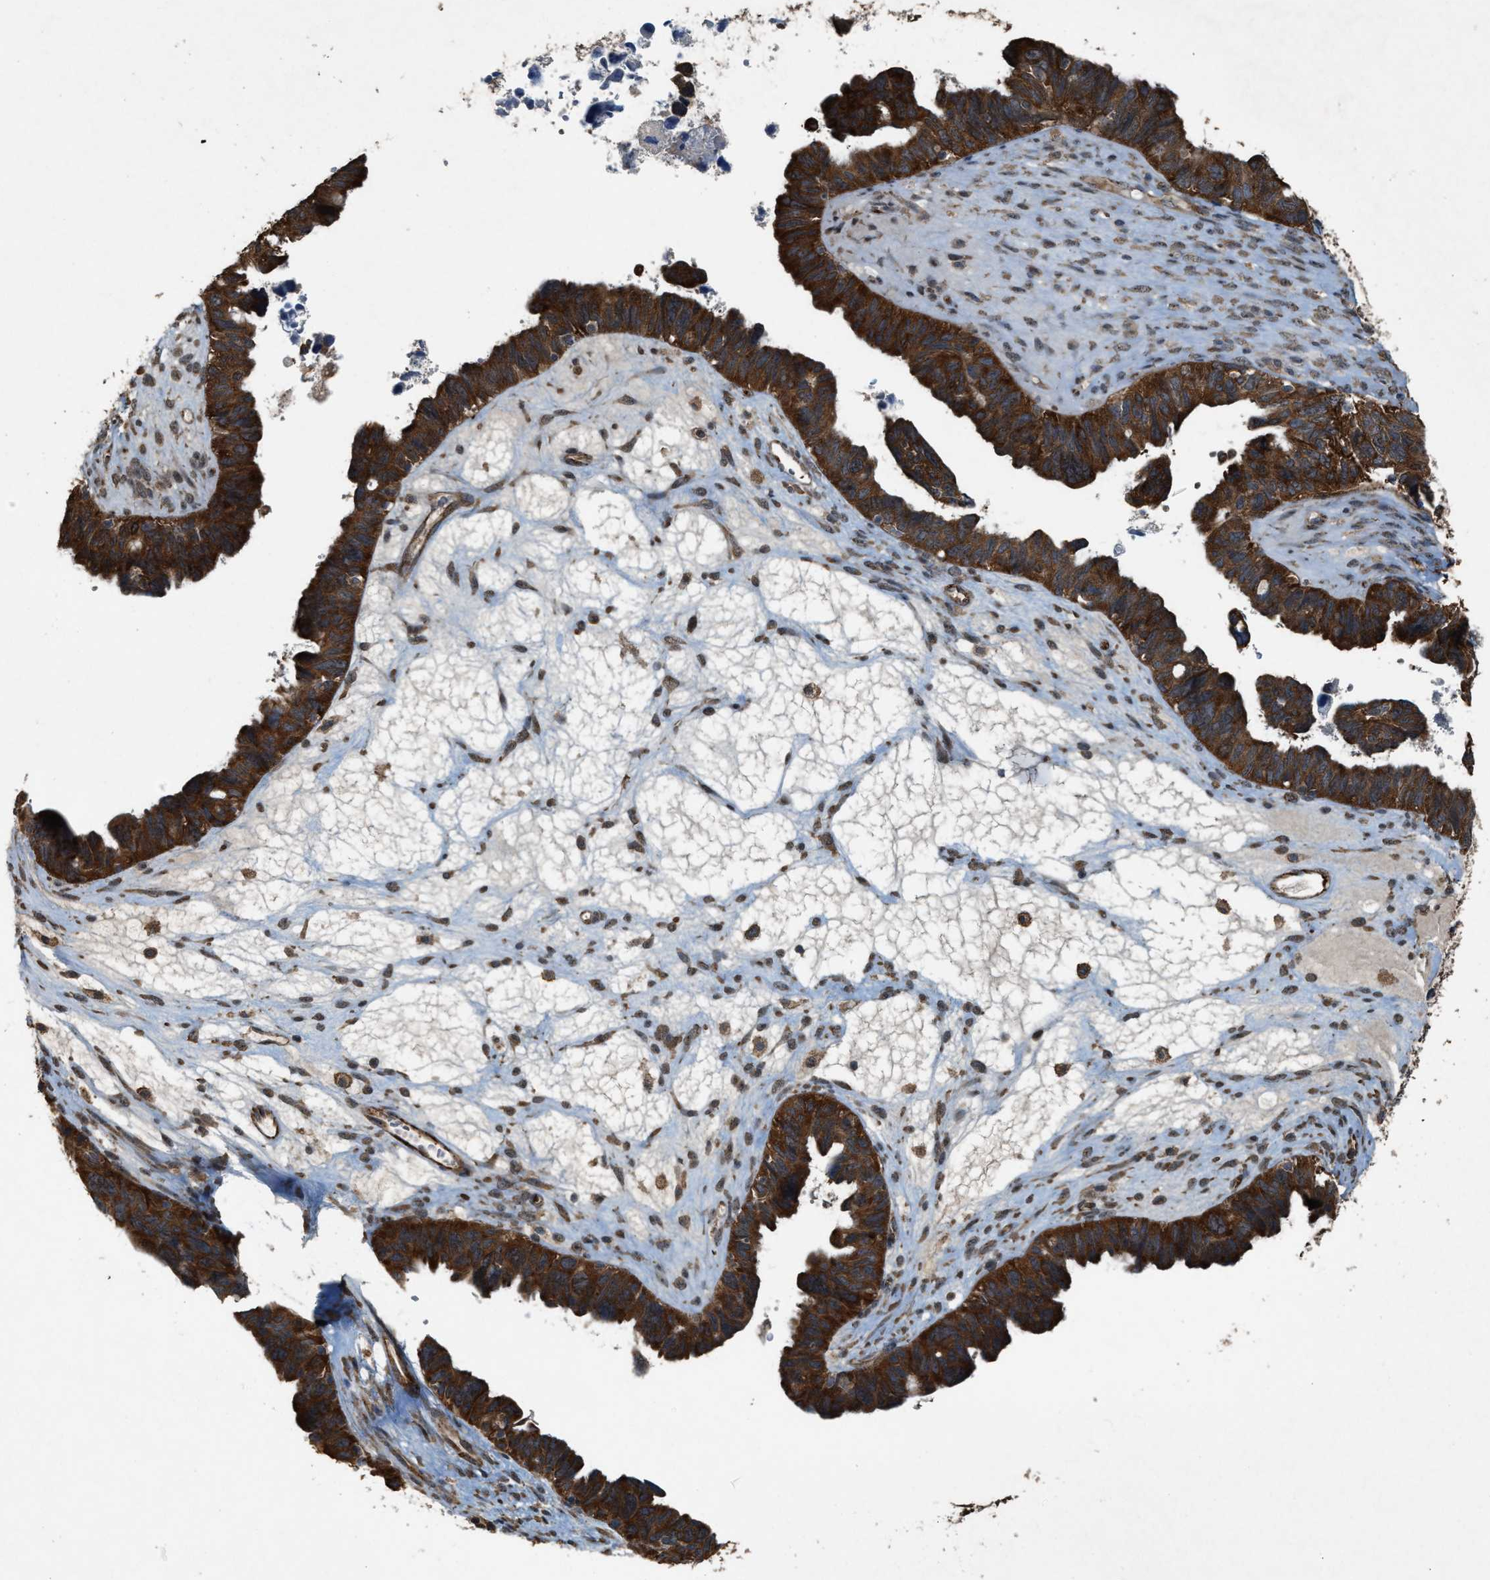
{"staining": {"intensity": "strong", "quantity": ">75%", "location": "cytoplasmic/membranous"}, "tissue": "ovarian cancer", "cell_type": "Tumor cells", "image_type": "cancer", "snomed": [{"axis": "morphology", "description": "Cystadenocarcinoma, serous, NOS"}, {"axis": "topography", "description": "Ovary"}], "caption": "Tumor cells exhibit high levels of strong cytoplasmic/membranous staining in approximately >75% of cells in human ovarian cancer (serous cystadenocarcinoma). (DAB IHC, brown staining for protein, blue staining for nuclei).", "gene": "ARHGEF5", "patient": {"sex": "female", "age": 79}}